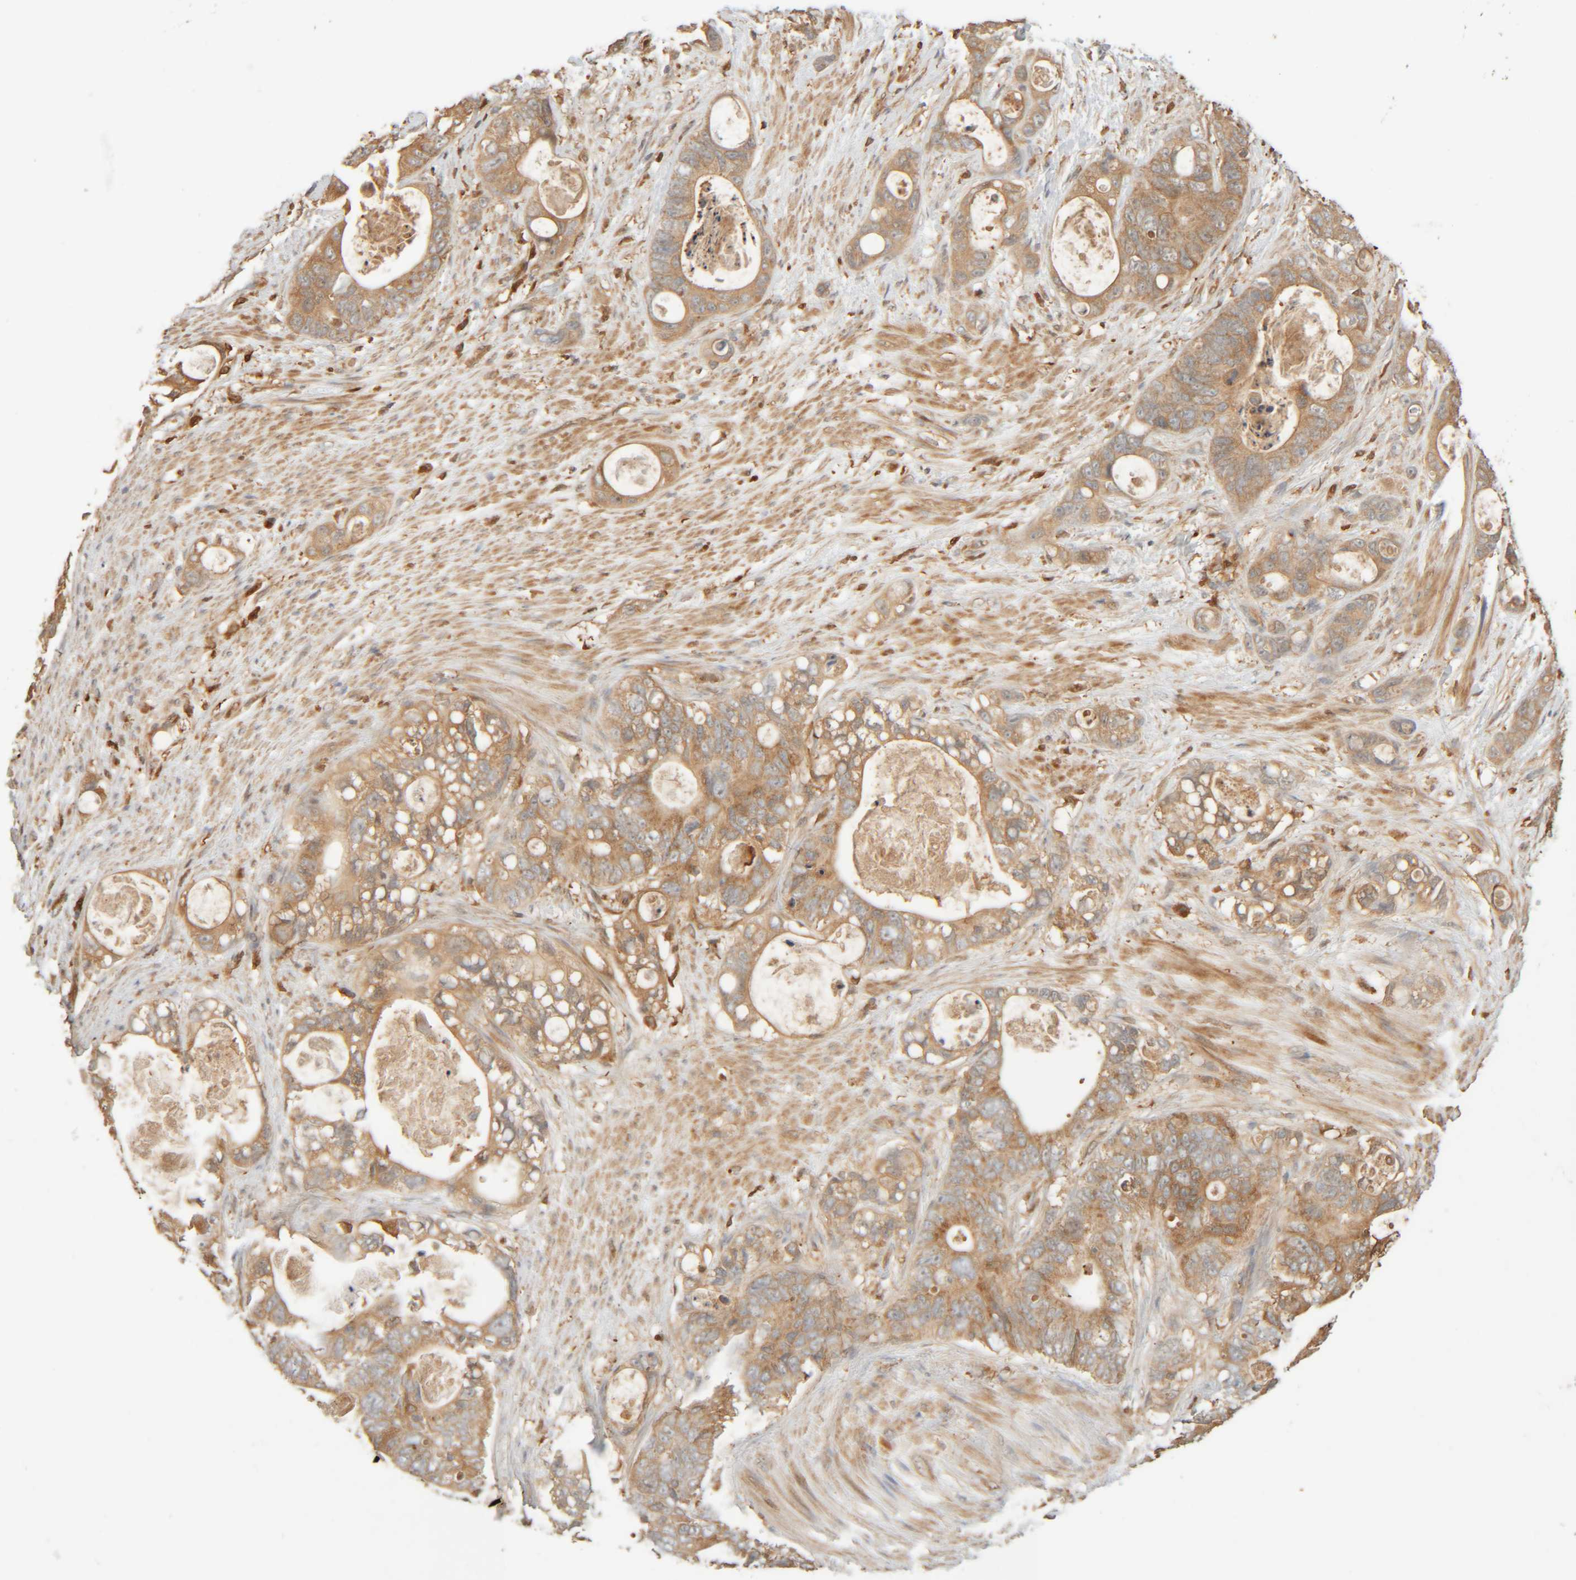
{"staining": {"intensity": "moderate", "quantity": ">75%", "location": "cytoplasmic/membranous"}, "tissue": "stomach cancer", "cell_type": "Tumor cells", "image_type": "cancer", "snomed": [{"axis": "morphology", "description": "Normal tissue, NOS"}, {"axis": "morphology", "description": "Adenocarcinoma, NOS"}, {"axis": "topography", "description": "Stomach"}], "caption": "Adenocarcinoma (stomach) stained with immunohistochemistry (IHC) shows moderate cytoplasmic/membranous staining in approximately >75% of tumor cells.", "gene": "TMEM192", "patient": {"sex": "female", "age": 89}}